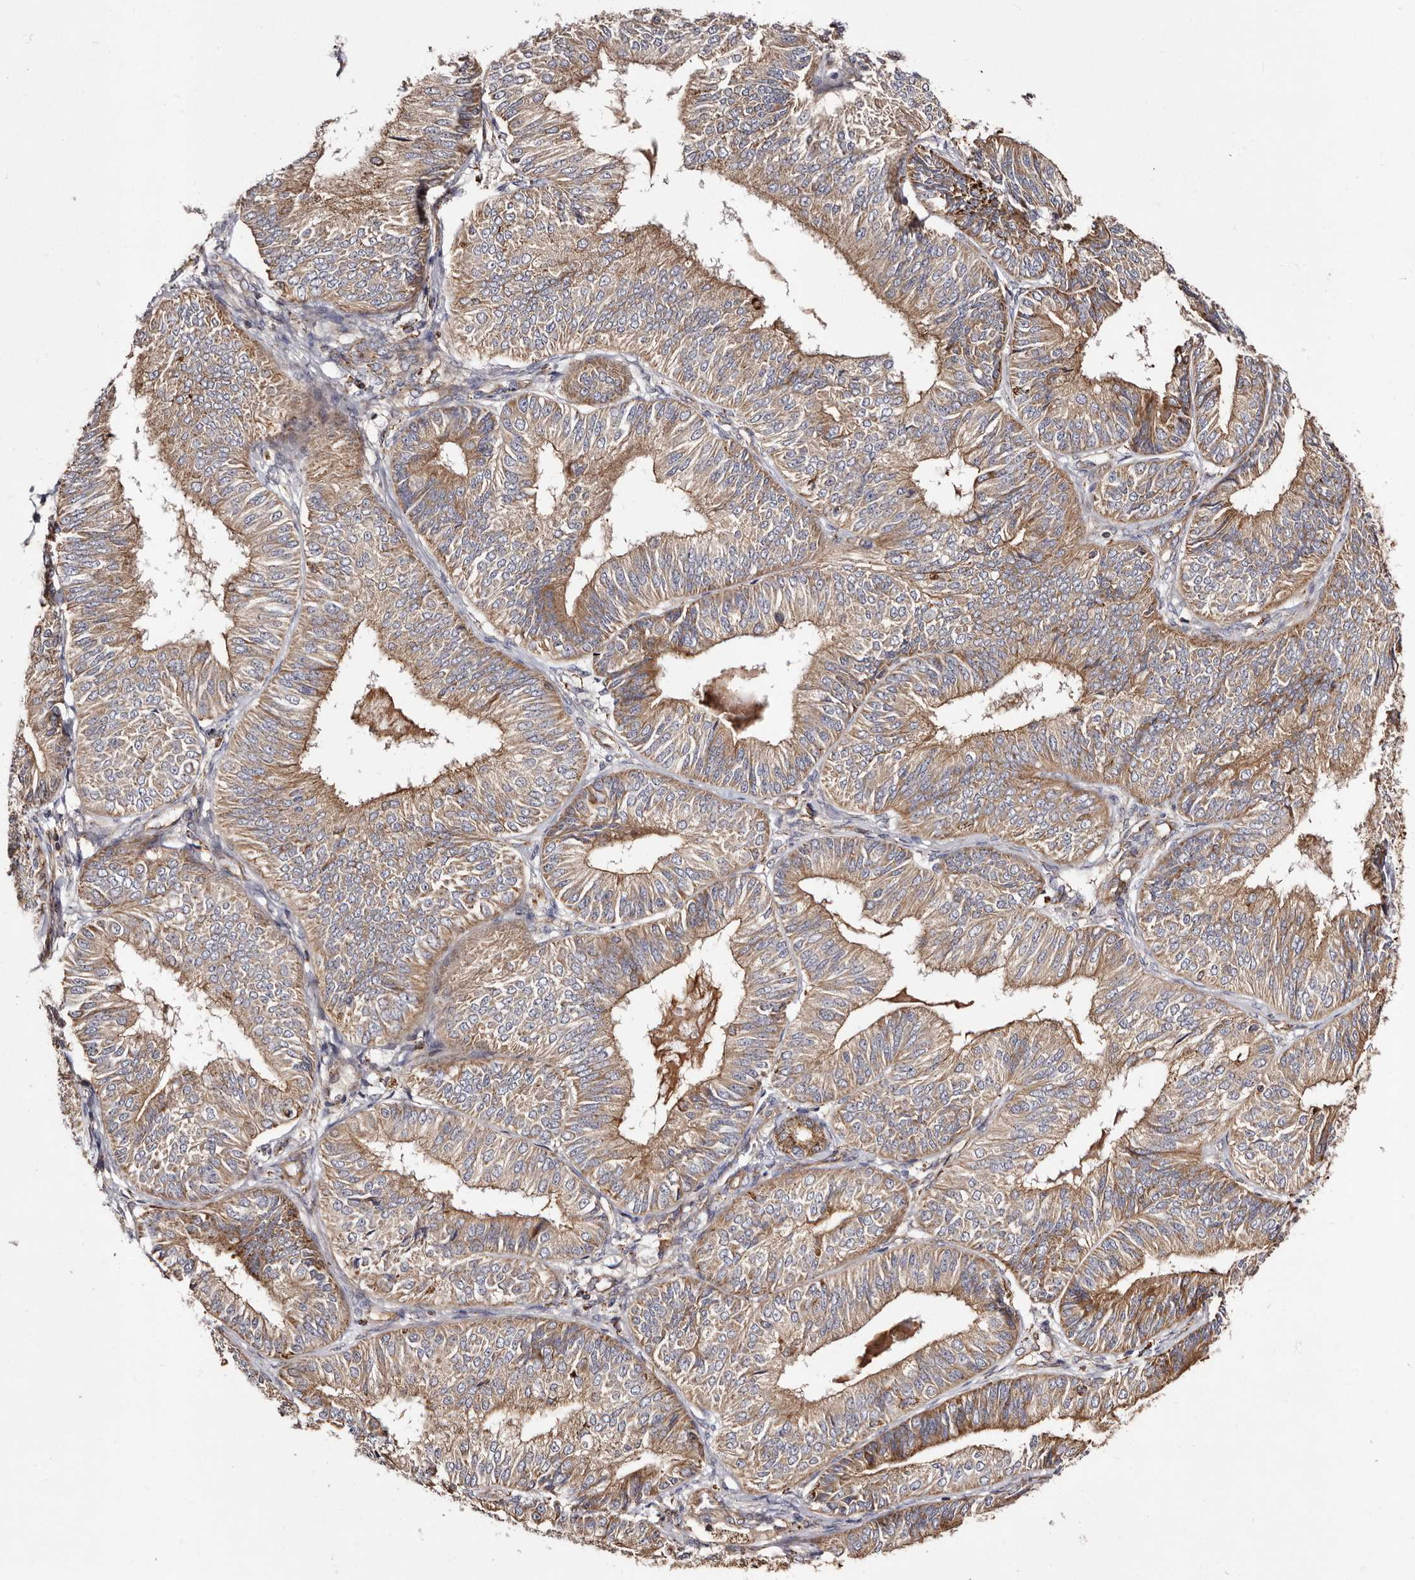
{"staining": {"intensity": "moderate", "quantity": ">75%", "location": "cytoplasmic/membranous"}, "tissue": "endometrial cancer", "cell_type": "Tumor cells", "image_type": "cancer", "snomed": [{"axis": "morphology", "description": "Adenocarcinoma, NOS"}, {"axis": "topography", "description": "Endometrium"}], "caption": "Endometrial cancer stained for a protein (brown) reveals moderate cytoplasmic/membranous positive positivity in about >75% of tumor cells.", "gene": "LUZP1", "patient": {"sex": "female", "age": 58}}